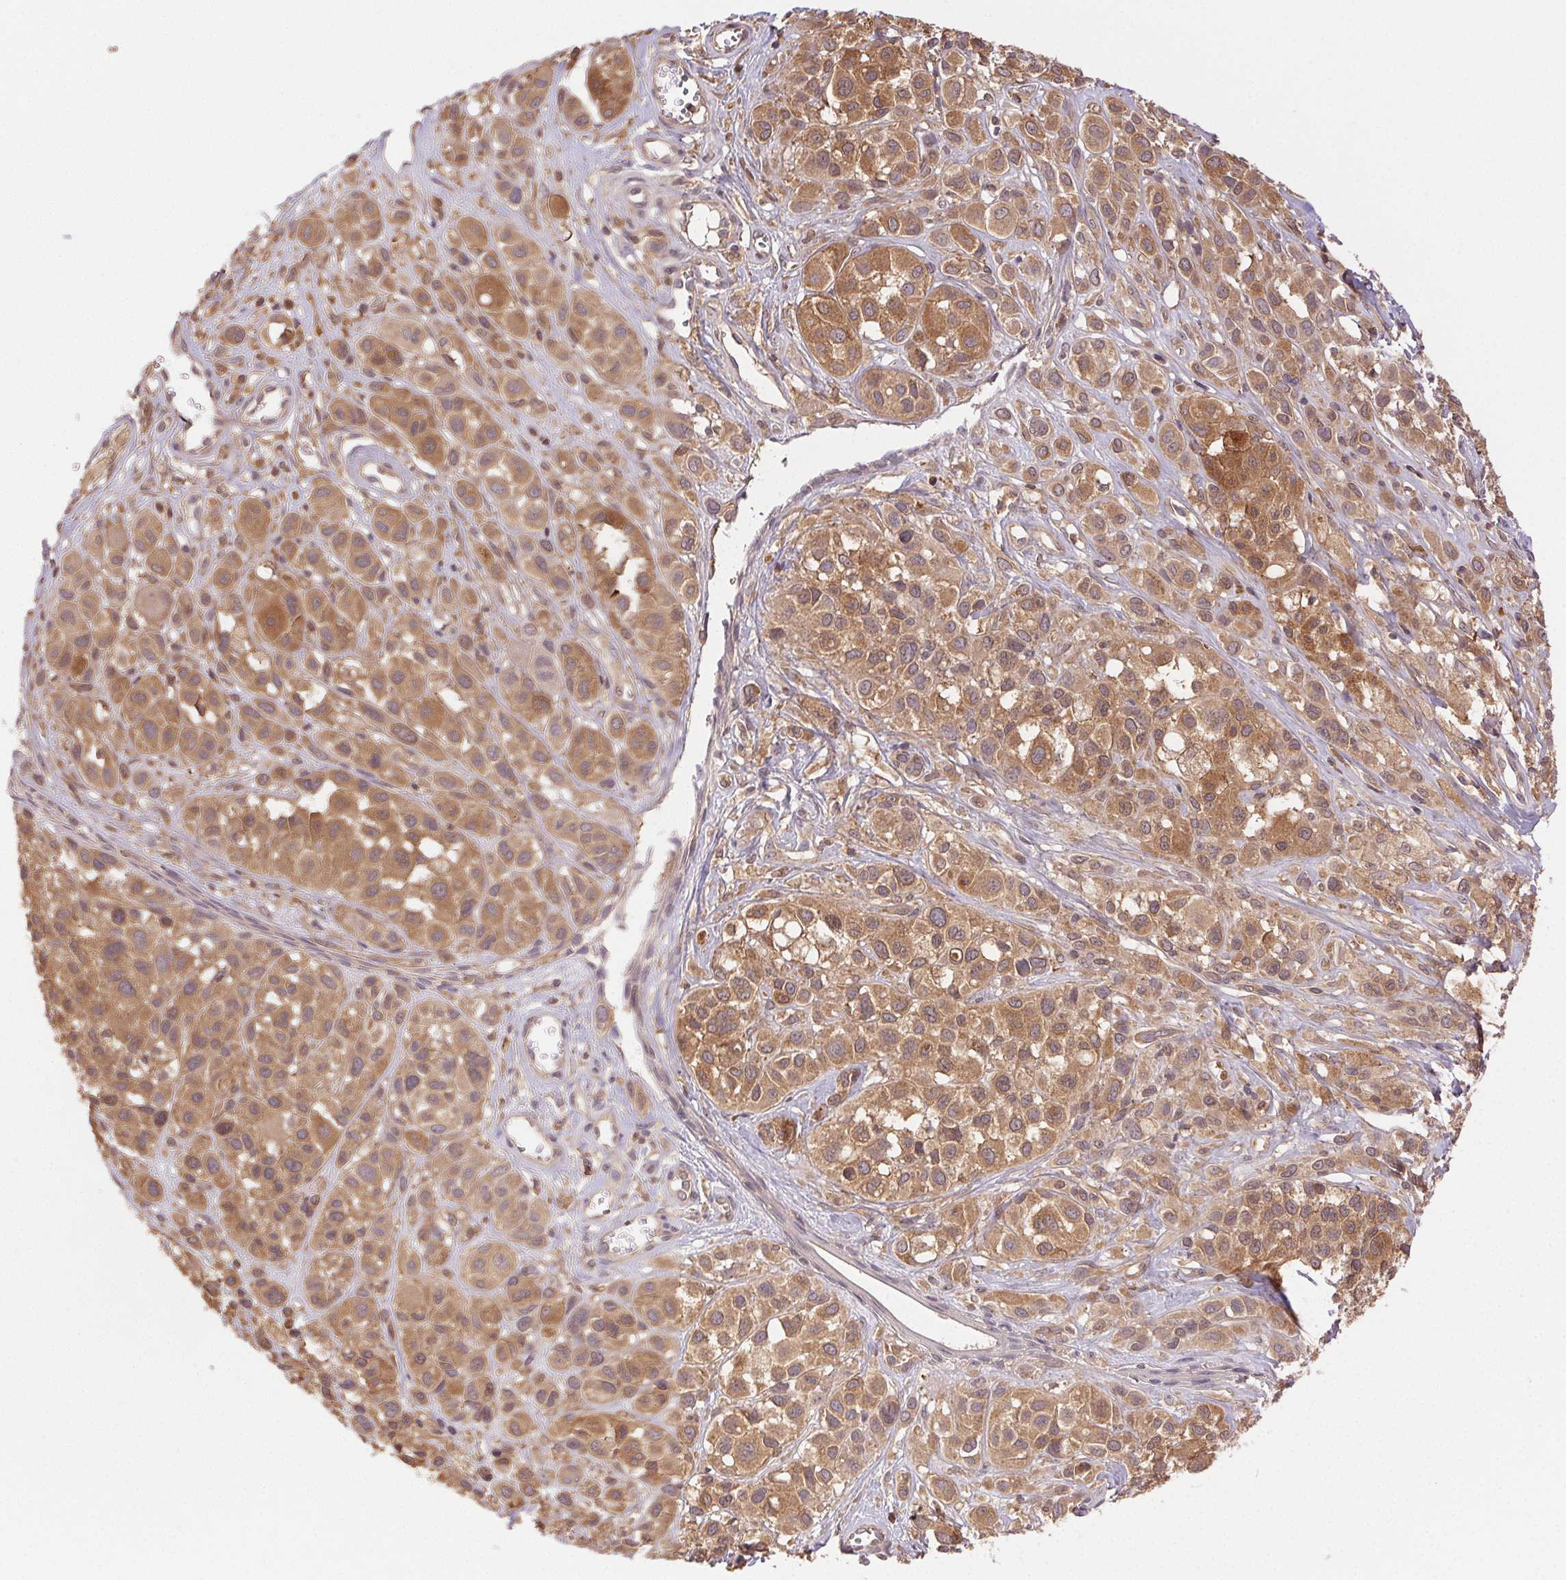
{"staining": {"intensity": "moderate", "quantity": ">75%", "location": "cytoplasmic/membranous"}, "tissue": "melanoma", "cell_type": "Tumor cells", "image_type": "cancer", "snomed": [{"axis": "morphology", "description": "Malignant melanoma, NOS"}, {"axis": "topography", "description": "Skin"}], "caption": "Malignant melanoma stained with a protein marker shows moderate staining in tumor cells.", "gene": "GDI2", "patient": {"sex": "male", "age": 77}}